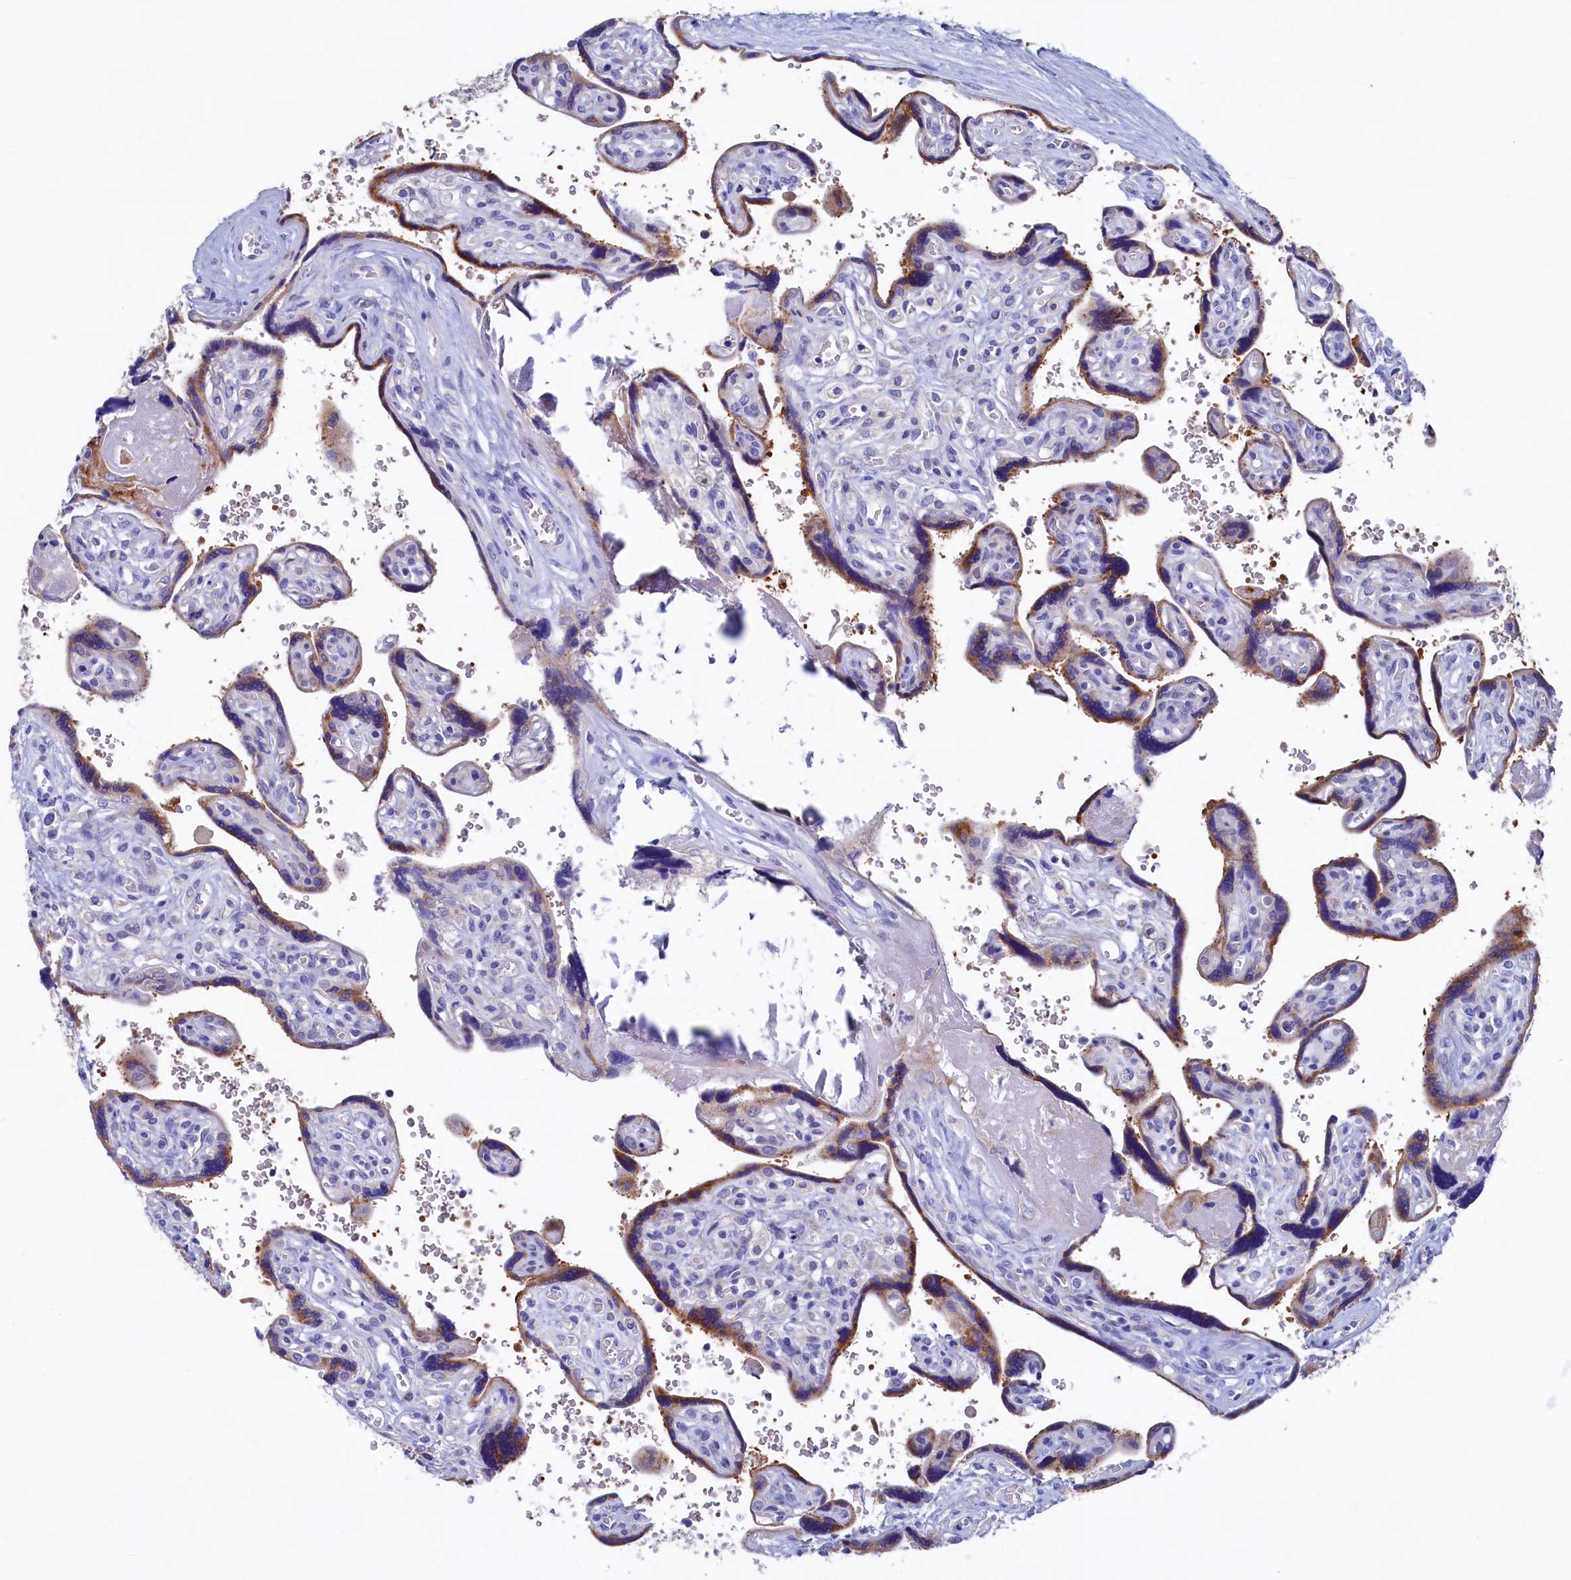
{"staining": {"intensity": "moderate", "quantity": ">75%", "location": "cytoplasmic/membranous"}, "tissue": "placenta", "cell_type": "Trophoblastic cells", "image_type": "normal", "snomed": [{"axis": "morphology", "description": "Normal tissue, NOS"}, {"axis": "topography", "description": "Placenta"}], "caption": "A high-resolution photomicrograph shows IHC staining of normal placenta, which exhibits moderate cytoplasmic/membranous positivity in about >75% of trophoblastic cells.", "gene": "CBLIF", "patient": {"sex": "female", "age": 39}}